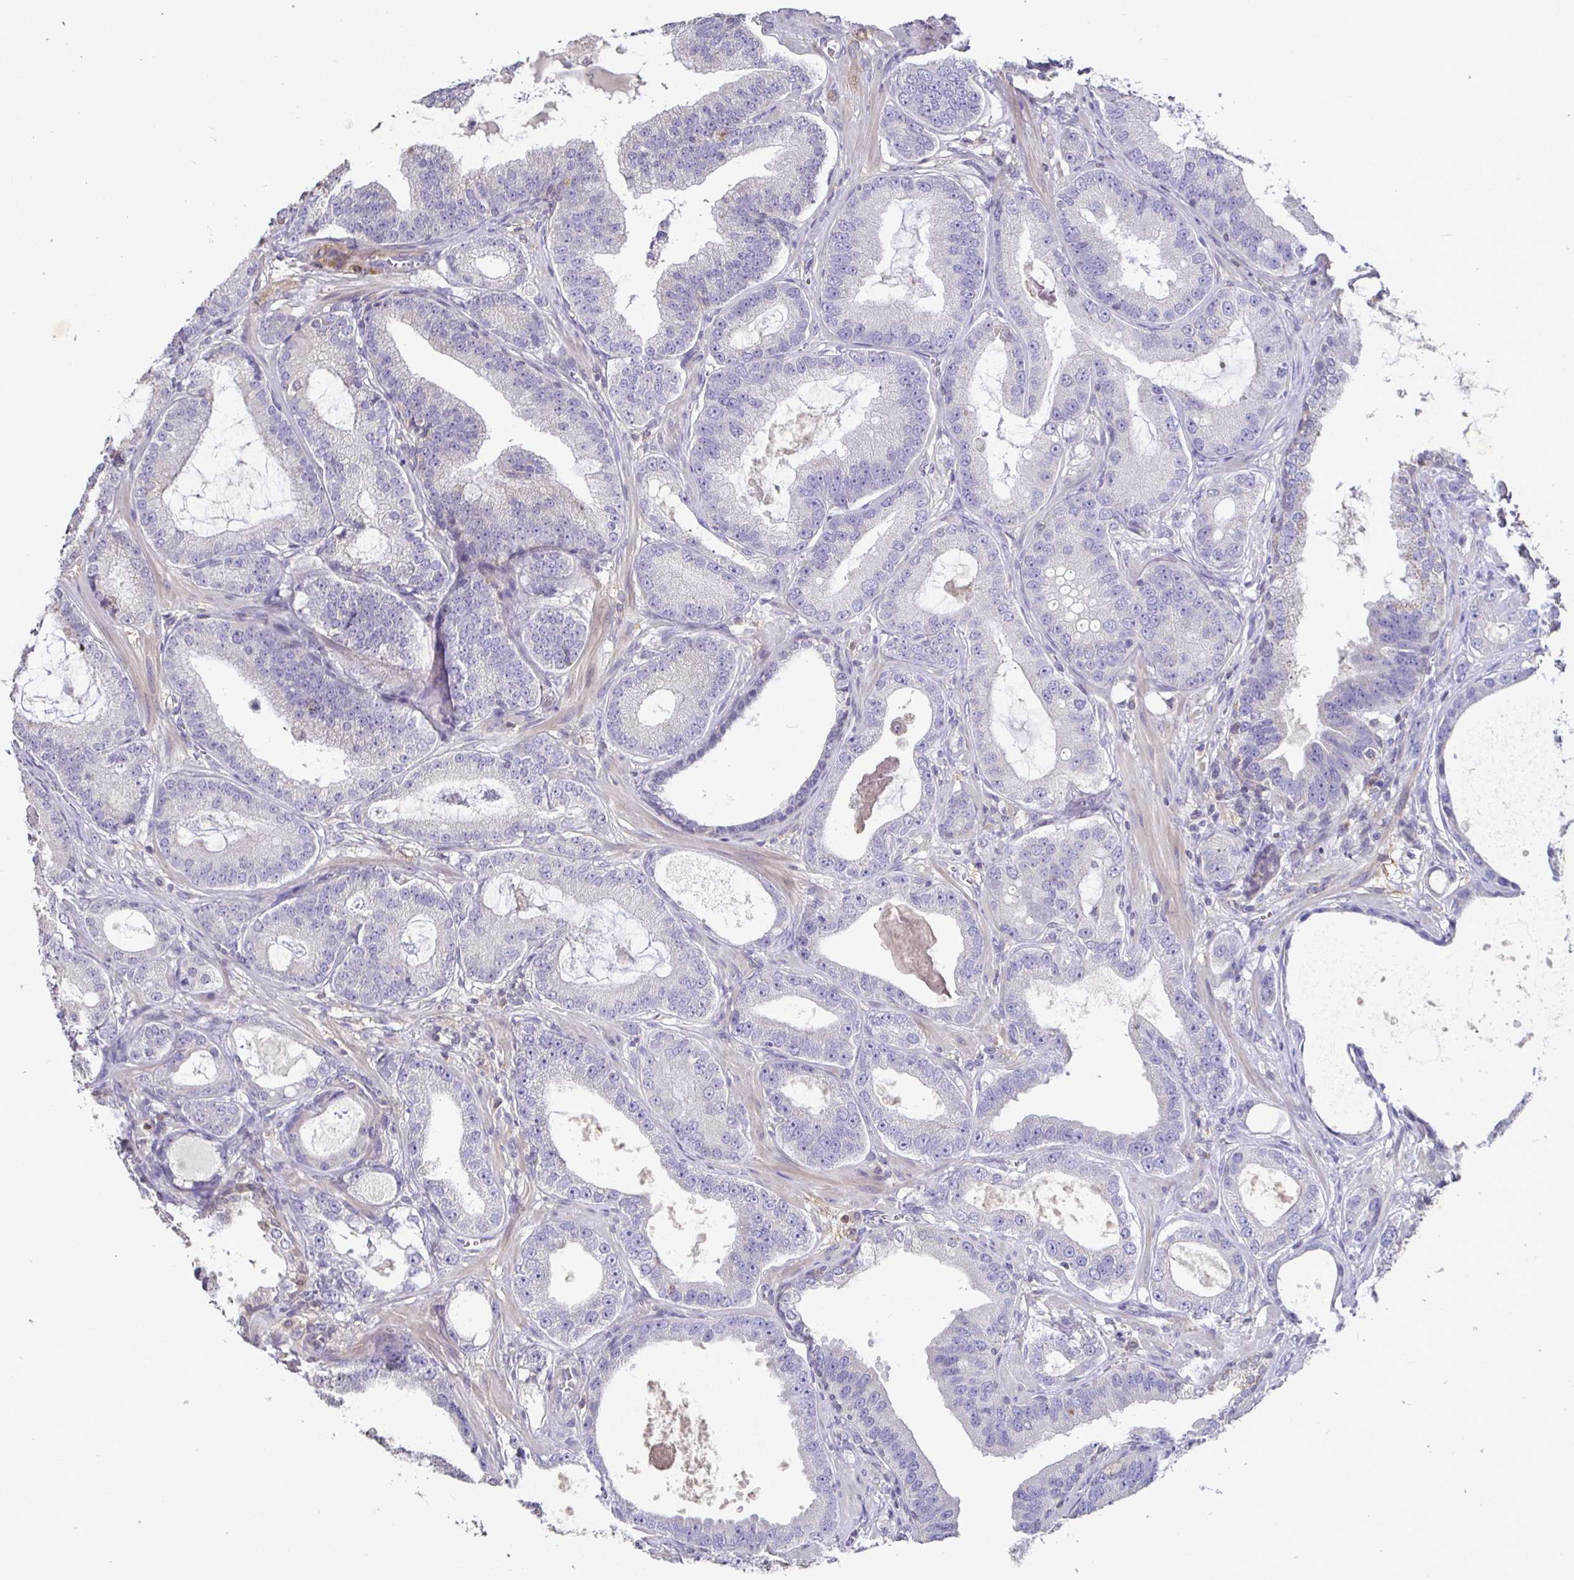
{"staining": {"intensity": "negative", "quantity": "none", "location": "none"}, "tissue": "prostate cancer", "cell_type": "Tumor cells", "image_type": "cancer", "snomed": [{"axis": "morphology", "description": "Adenocarcinoma, High grade"}, {"axis": "topography", "description": "Prostate"}], "caption": "This histopathology image is of prostate cancer stained with immunohistochemistry (IHC) to label a protein in brown with the nuclei are counter-stained blue. There is no staining in tumor cells.", "gene": "SHISA4", "patient": {"sex": "male", "age": 65}}